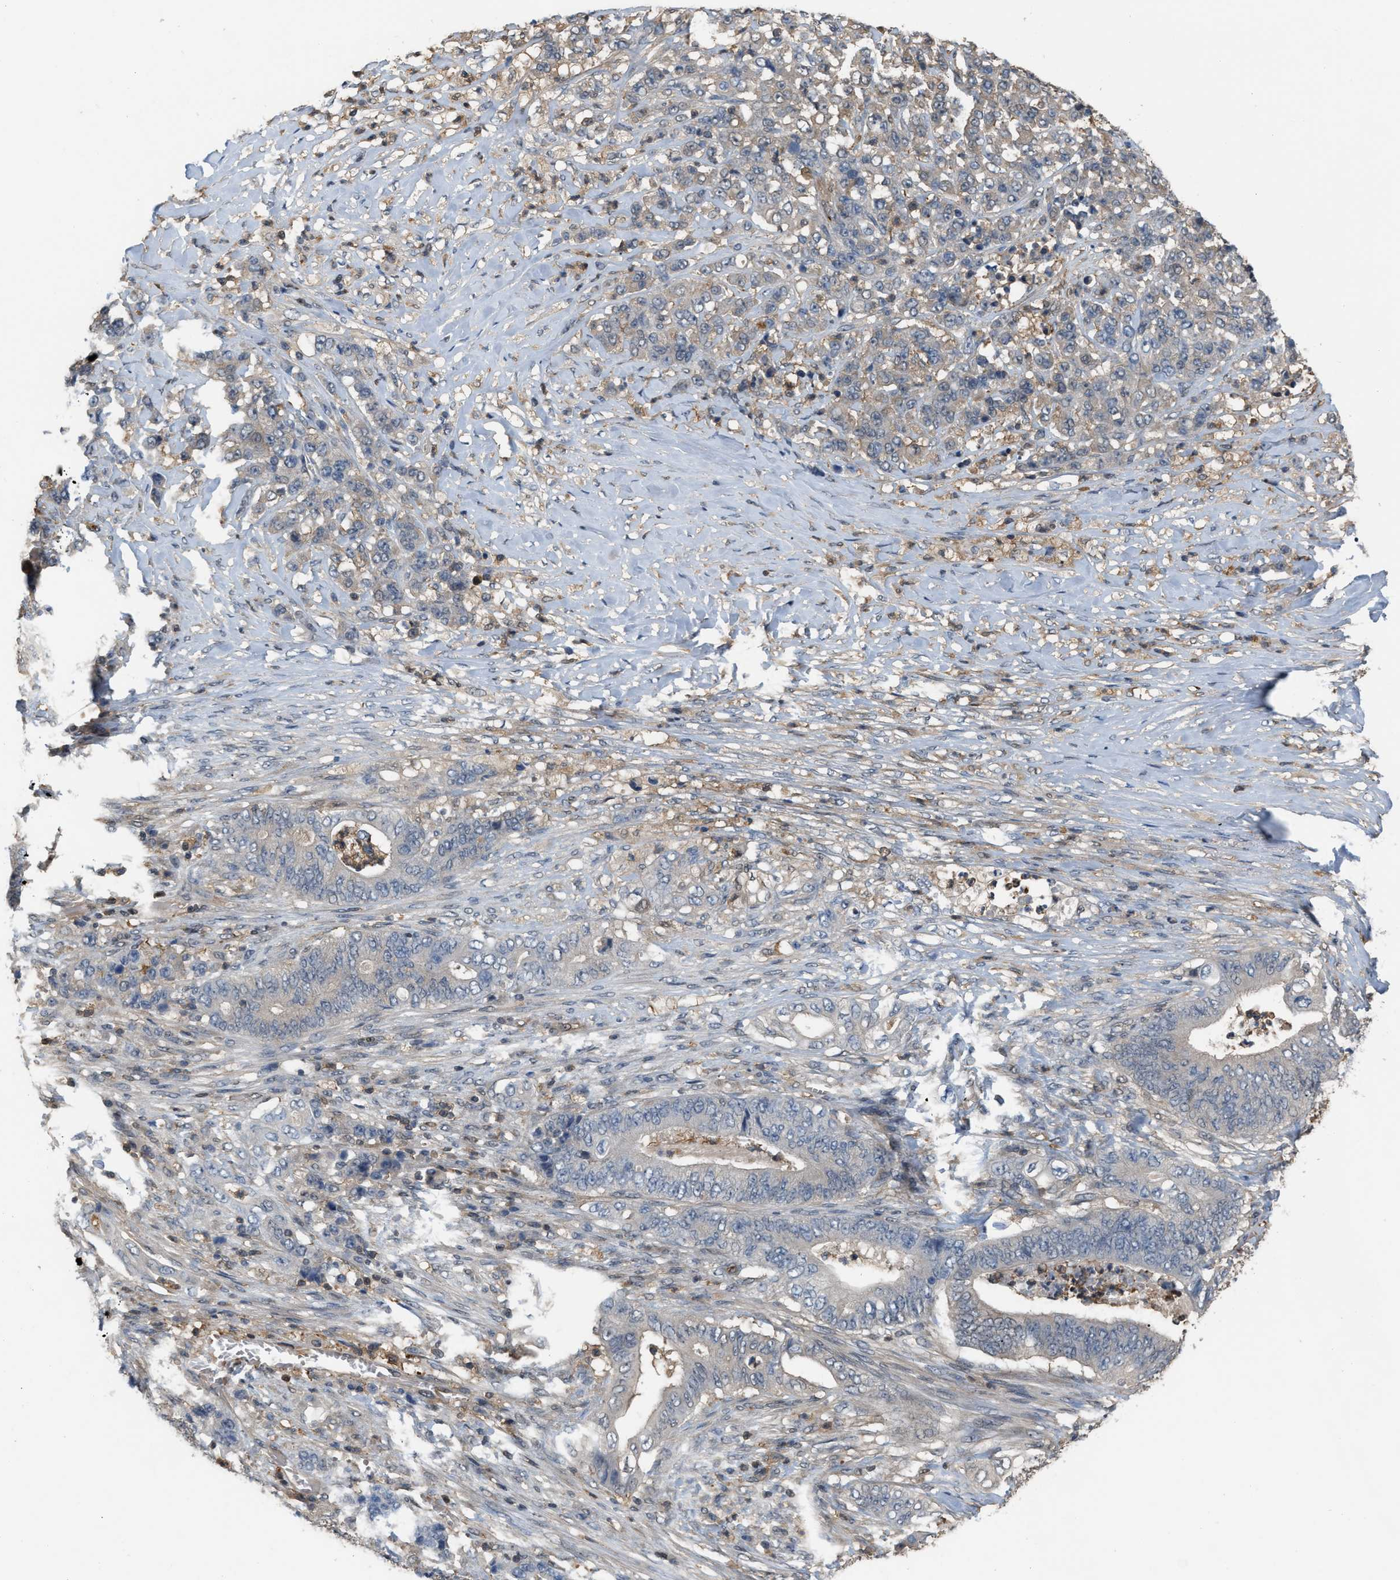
{"staining": {"intensity": "negative", "quantity": "none", "location": "none"}, "tissue": "stomach cancer", "cell_type": "Tumor cells", "image_type": "cancer", "snomed": [{"axis": "morphology", "description": "Adenocarcinoma, NOS"}, {"axis": "topography", "description": "Stomach"}], "caption": "Immunohistochemical staining of human stomach cancer (adenocarcinoma) shows no significant staining in tumor cells.", "gene": "MTPN", "patient": {"sex": "female", "age": 73}}